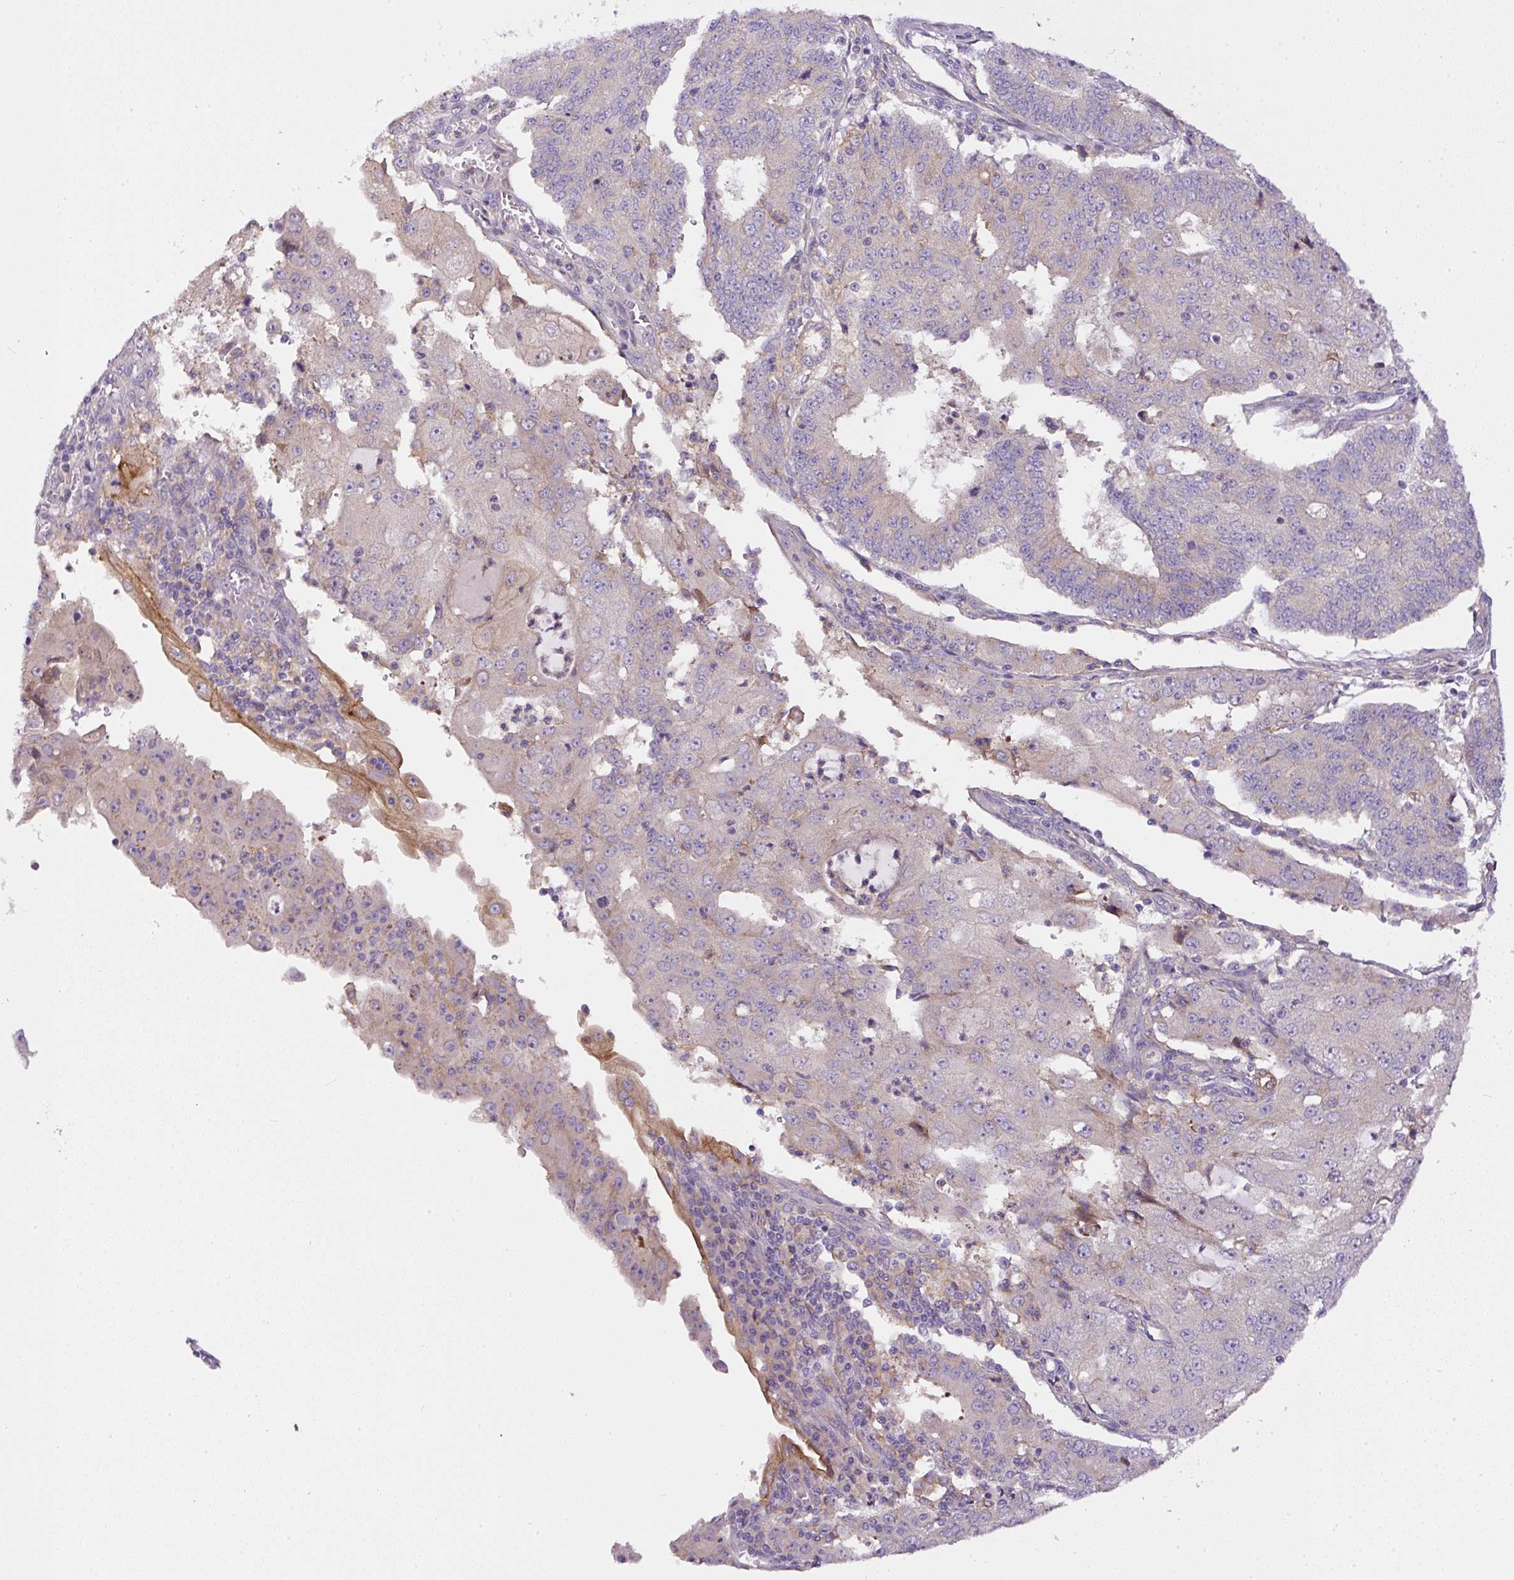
{"staining": {"intensity": "negative", "quantity": "none", "location": "none"}, "tissue": "endometrial cancer", "cell_type": "Tumor cells", "image_type": "cancer", "snomed": [{"axis": "morphology", "description": "Adenocarcinoma, NOS"}, {"axis": "topography", "description": "Endometrium"}], "caption": "This is a photomicrograph of immunohistochemistry (IHC) staining of endometrial adenocarcinoma, which shows no positivity in tumor cells.", "gene": "DAPK1", "patient": {"sex": "female", "age": 56}}